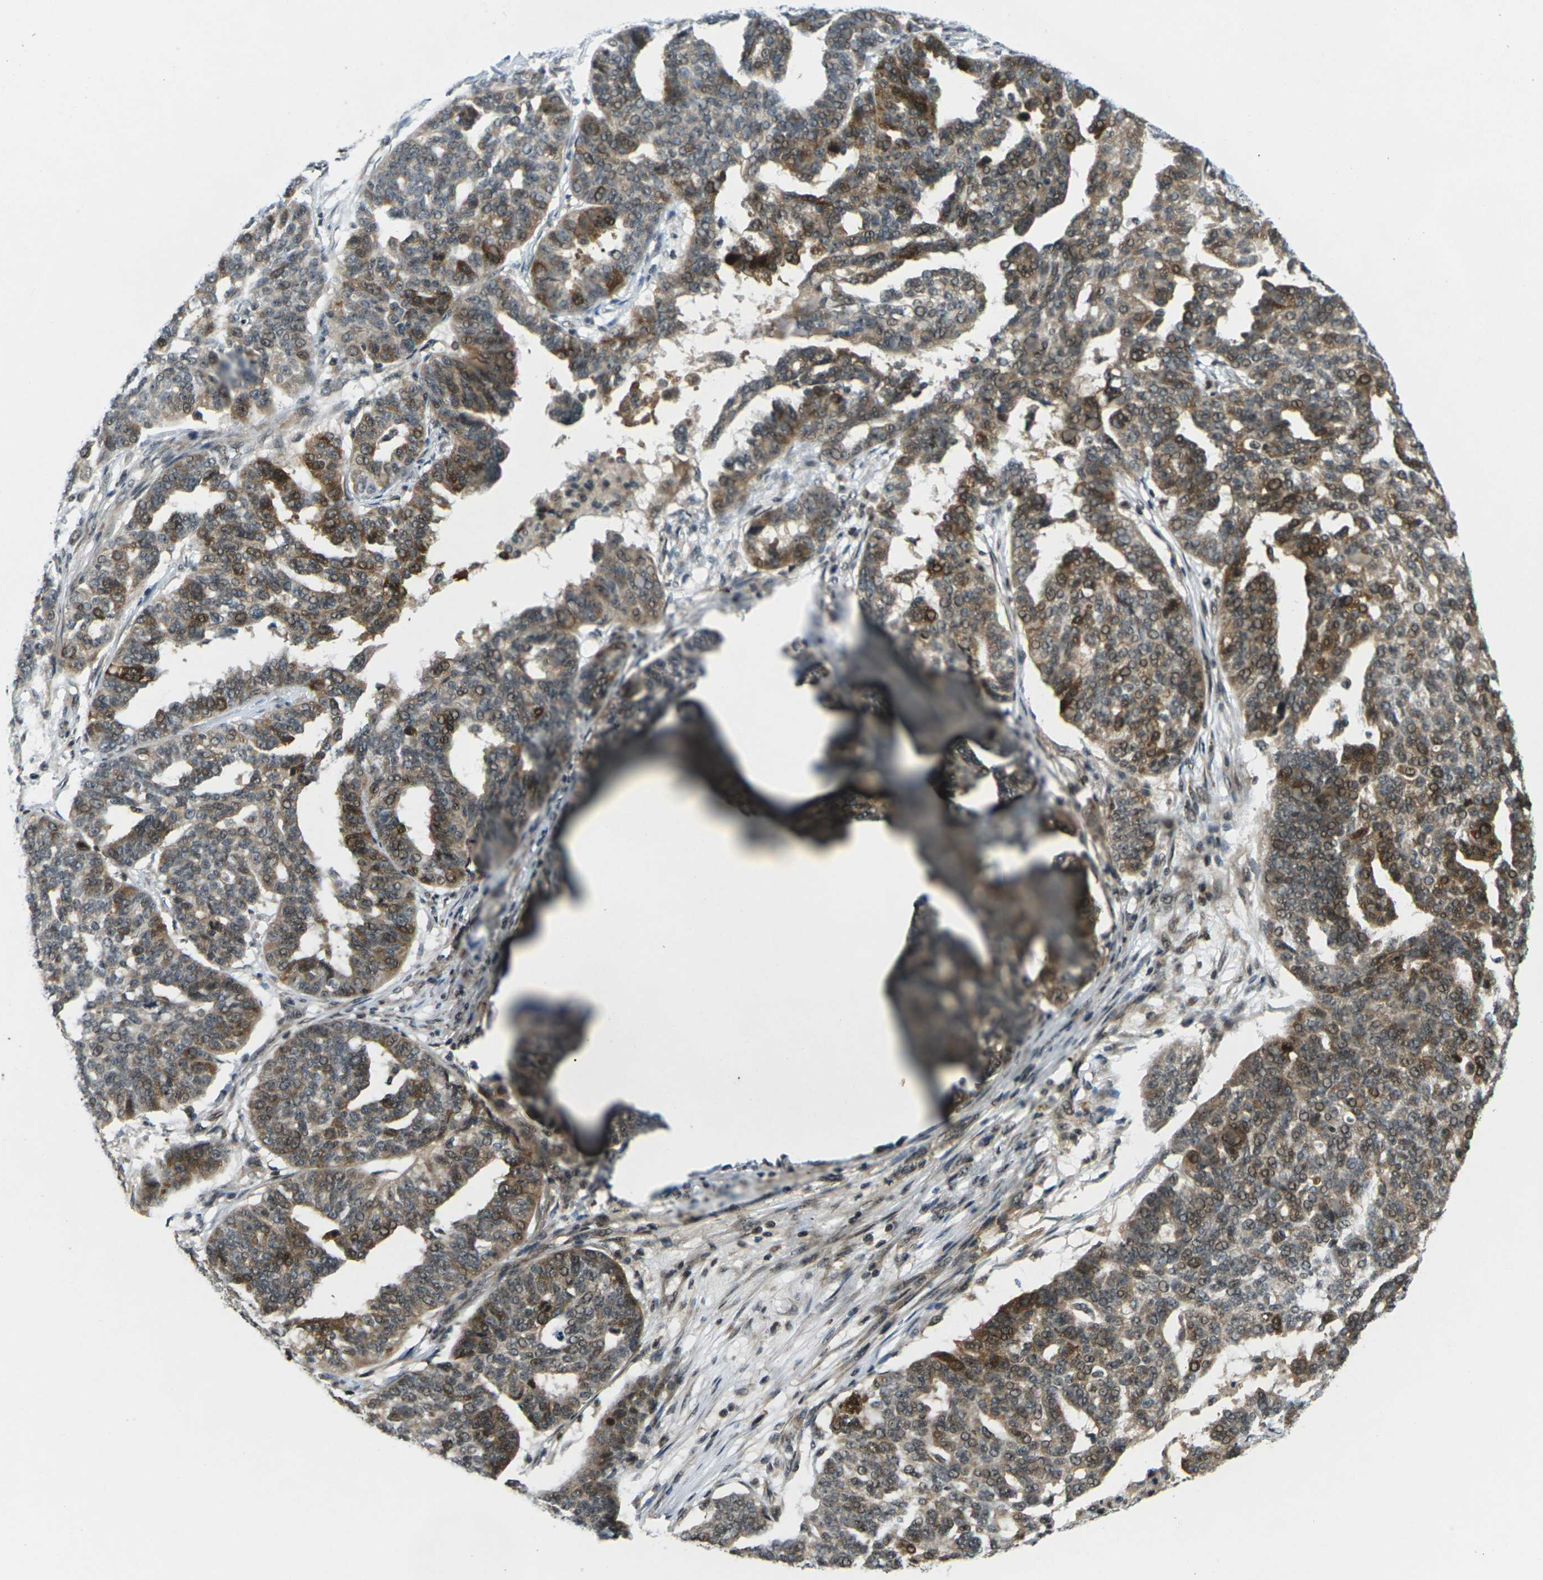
{"staining": {"intensity": "moderate", "quantity": ">75%", "location": "cytoplasmic/membranous,nuclear"}, "tissue": "ovarian cancer", "cell_type": "Tumor cells", "image_type": "cancer", "snomed": [{"axis": "morphology", "description": "Cystadenocarcinoma, serous, NOS"}, {"axis": "topography", "description": "Ovary"}], "caption": "A brown stain shows moderate cytoplasmic/membranous and nuclear expression of a protein in human ovarian cancer tumor cells. Immunohistochemistry (ihc) stains the protein of interest in brown and the nuclei are stained blue.", "gene": "UBE2S", "patient": {"sex": "female", "age": 59}}